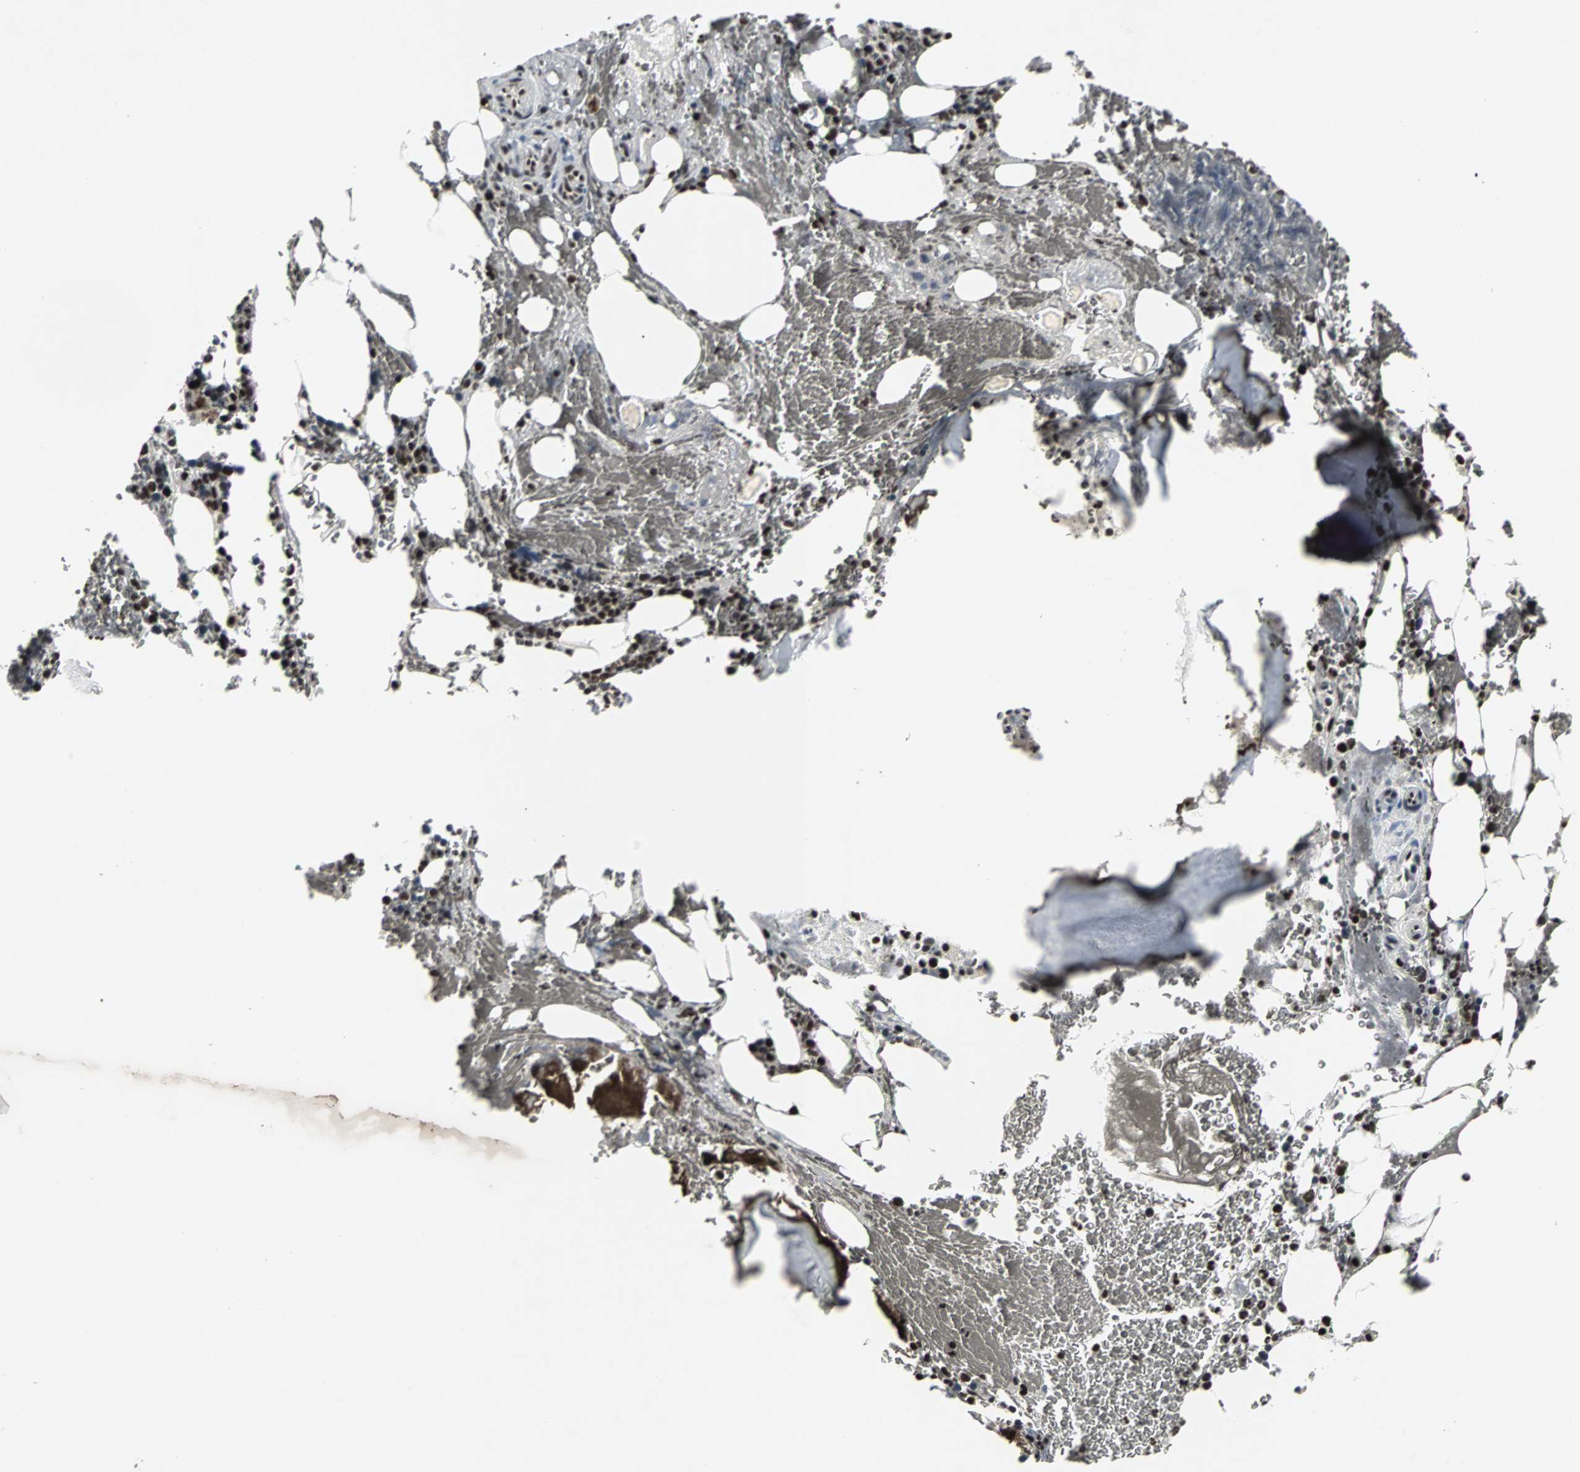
{"staining": {"intensity": "strong", "quantity": ">75%", "location": "nuclear"}, "tissue": "bone marrow", "cell_type": "Hematopoietic cells", "image_type": "normal", "snomed": [{"axis": "morphology", "description": "Normal tissue, NOS"}, {"axis": "topography", "description": "Bone marrow"}], "caption": "Immunohistochemical staining of unremarkable human bone marrow exhibits strong nuclear protein expression in approximately >75% of hematopoietic cells.", "gene": "PNKP", "patient": {"sex": "female", "age": 73}}